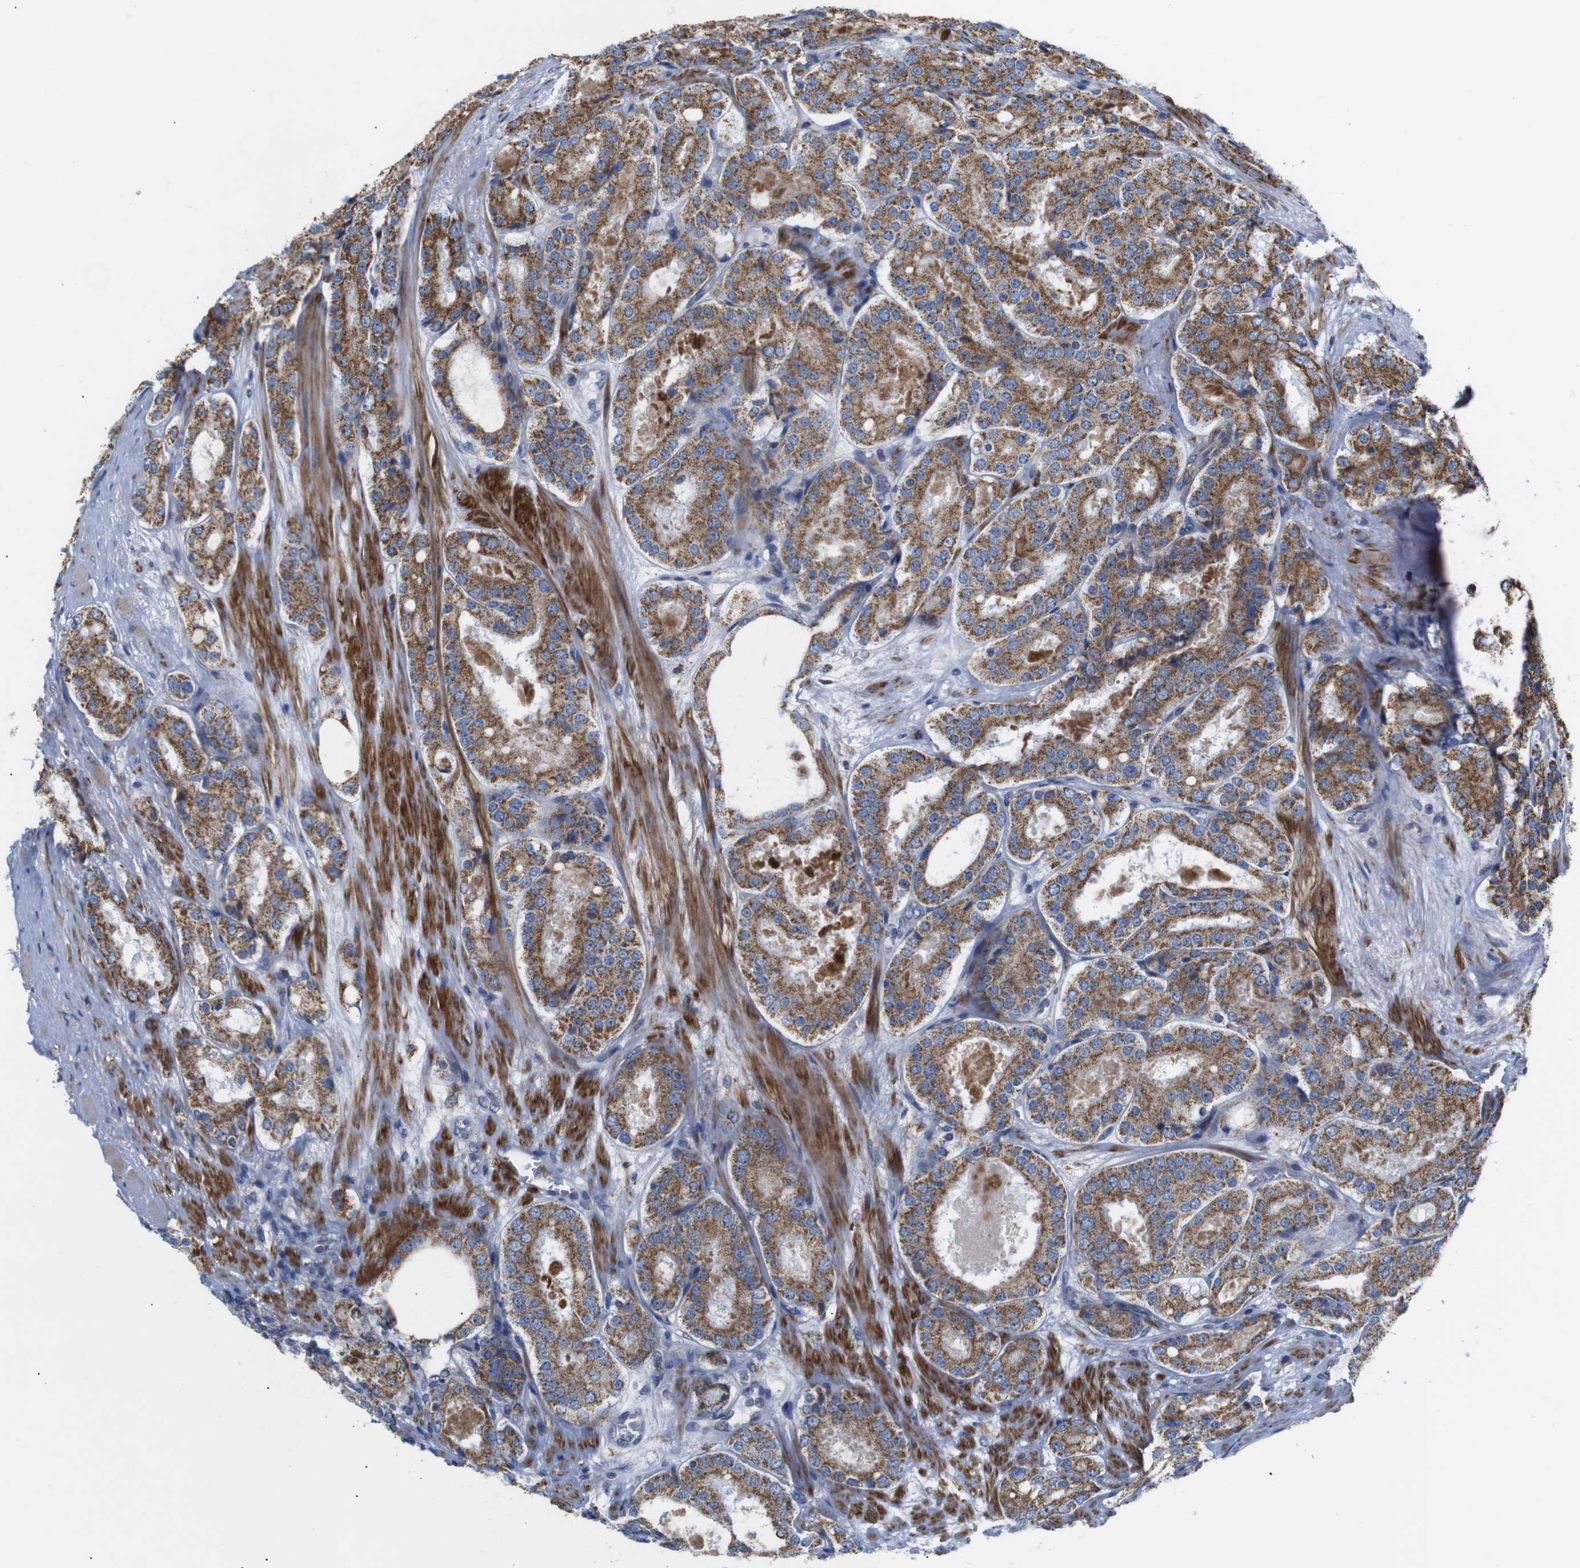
{"staining": {"intensity": "strong", "quantity": ">75%", "location": "cytoplasmic/membranous"}, "tissue": "prostate cancer", "cell_type": "Tumor cells", "image_type": "cancer", "snomed": [{"axis": "morphology", "description": "Adenocarcinoma, High grade"}, {"axis": "topography", "description": "Prostate"}], "caption": "A high-resolution micrograph shows immunohistochemistry (IHC) staining of prostate cancer (high-grade adenocarcinoma), which shows strong cytoplasmic/membranous staining in approximately >75% of tumor cells. (brown staining indicates protein expression, while blue staining denotes nuclei).", "gene": "FAM171B", "patient": {"sex": "male", "age": 65}}